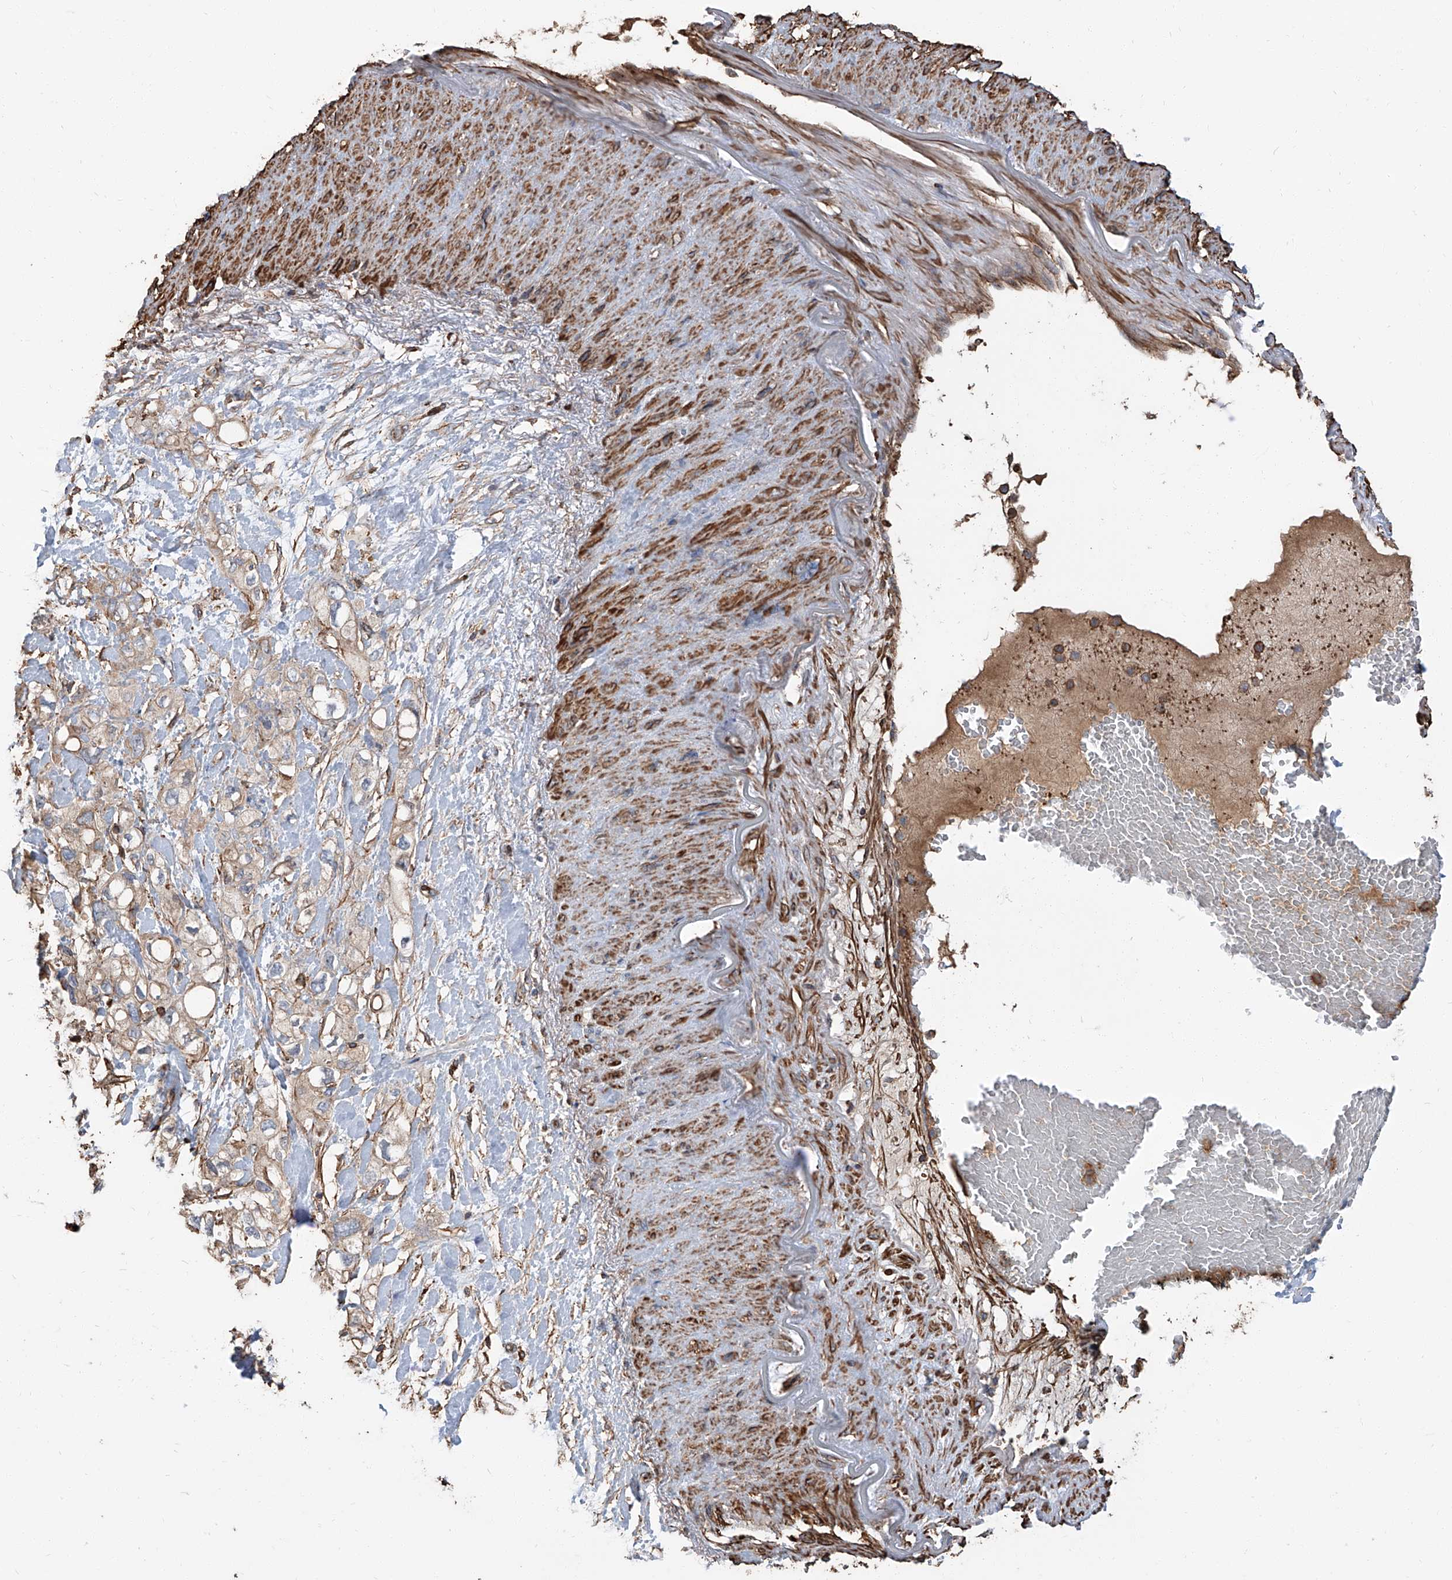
{"staining": {"intensity": "weak", "quantity": "<25%", "location": "cytoplasmic/membranous"}, "tissue": "pancreatic cancer", "cell_type": "Tumor cells", "image_type": "cancer", "snomed": [{"axis": "morphology", "description": "Adenocarcinoma, NOS"}, {"axis": "topography", "description": "Pancreas"}], "caption": "The photomicrograph demonstrates no staining of tumor cells in pancreatic adenocarcinoma.", "gene": "PIEZO2", "patient": {"sex": "female", "age": 56}}